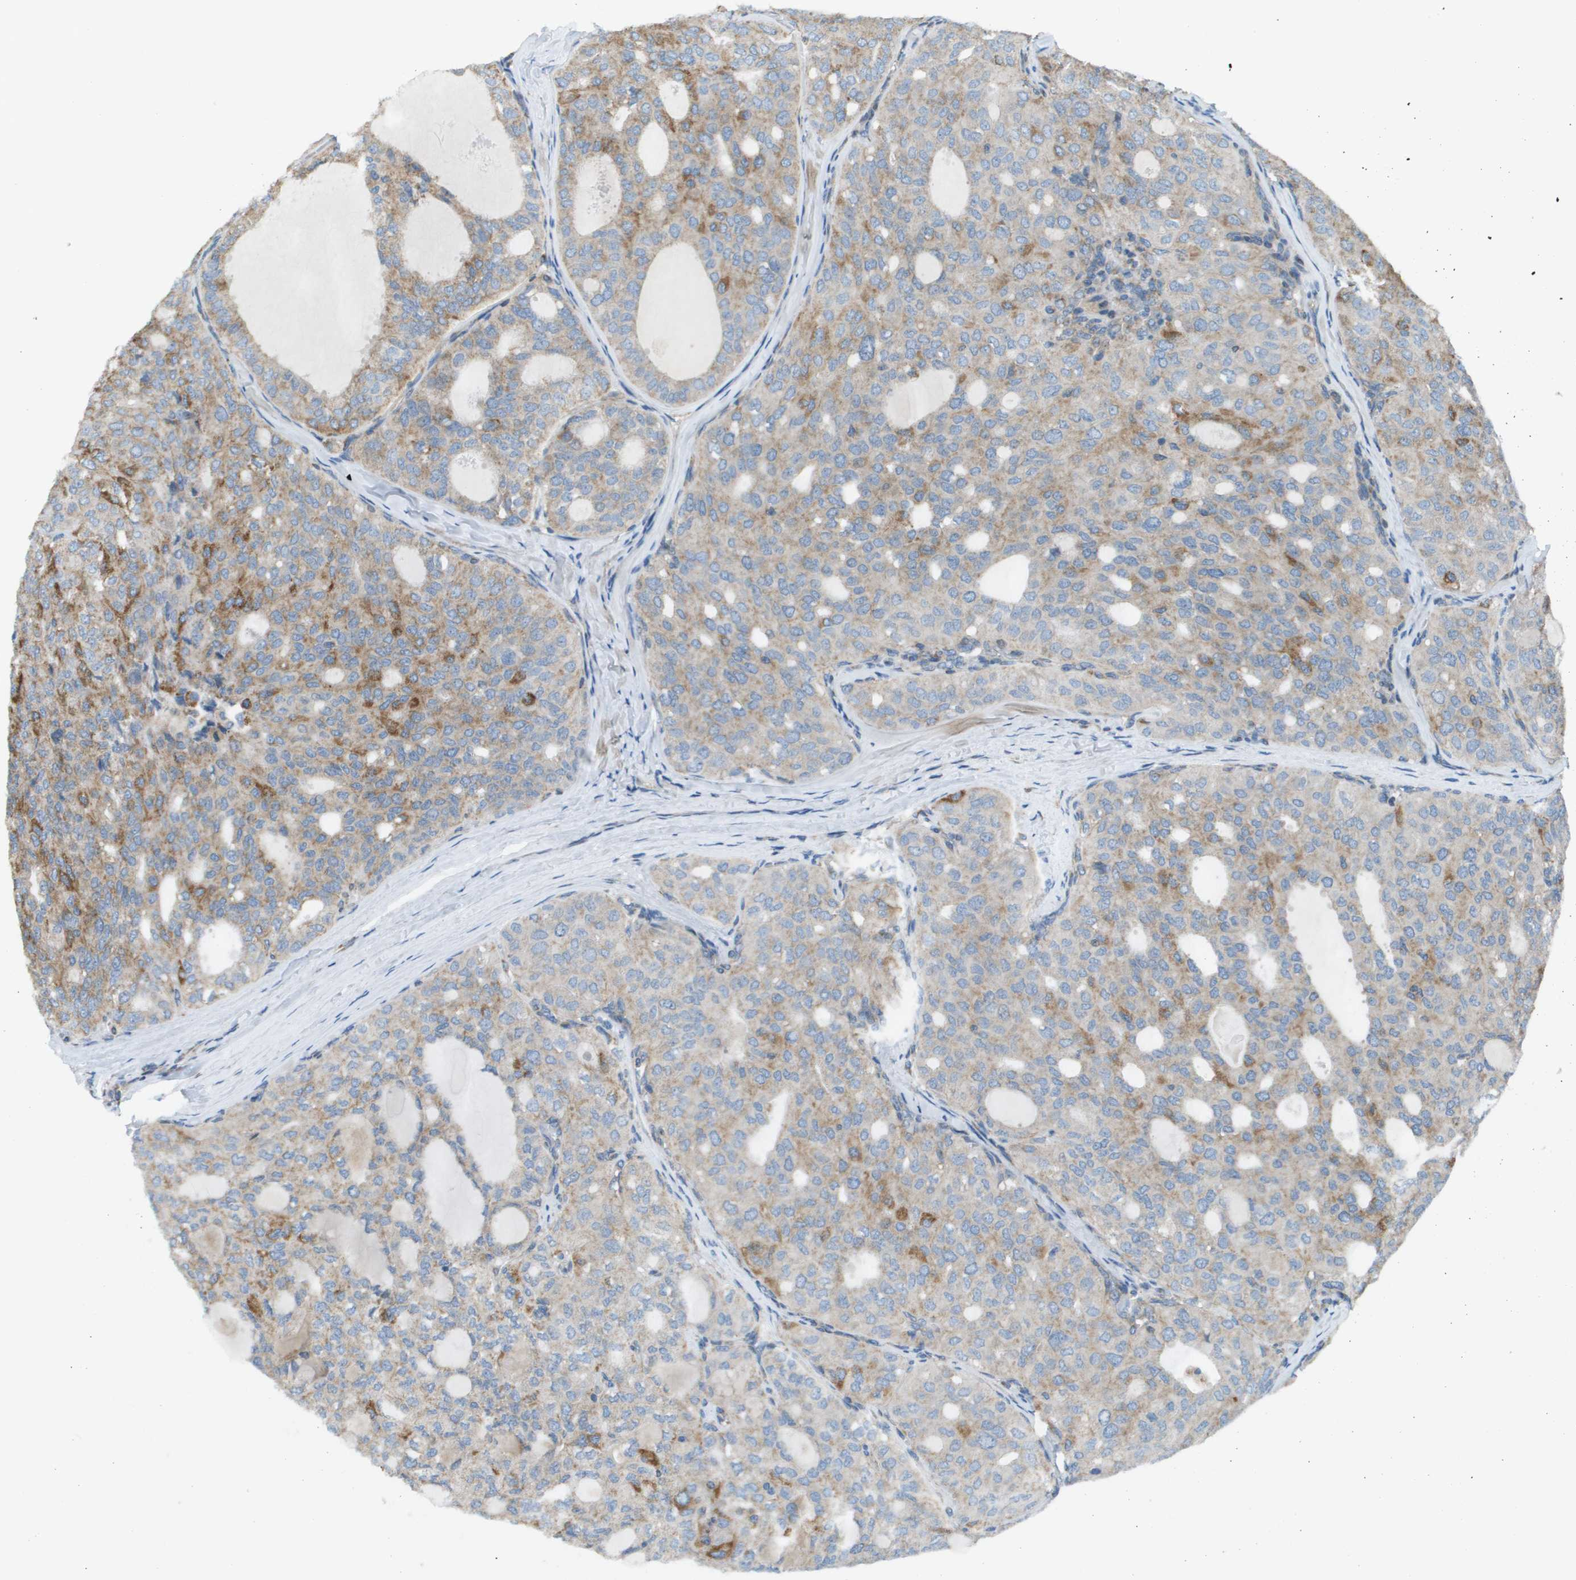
{"staining": {"intensity": "moderate", "quantity": ">75%", "location": "cytoplasmic/membranous"}, "tissue": "thyroid cancer", "cell_type": "Tumor cells", "image_type": "cancer", "snomed": [{"axis": "morphology", "description": "Follicular adenoma carcinoma, NOS"}, {"axis": "topography", "description": "Thyroid gland"}], "caption": "High-power microscopy captured an IHC image of thyroid cancer (follicular adenoma carcinoma), revealing moderate cytoplasmic/membranous expression in about >75% of tumor cells. The protein is stained brown, and the nuclei are stained in blue (DAB (3,3'-diaminobenzidine) IHC with brightfield microscopy, high magnification).", "gene": "TAOK3", "patient": {"sex": "male", "age": 75}}